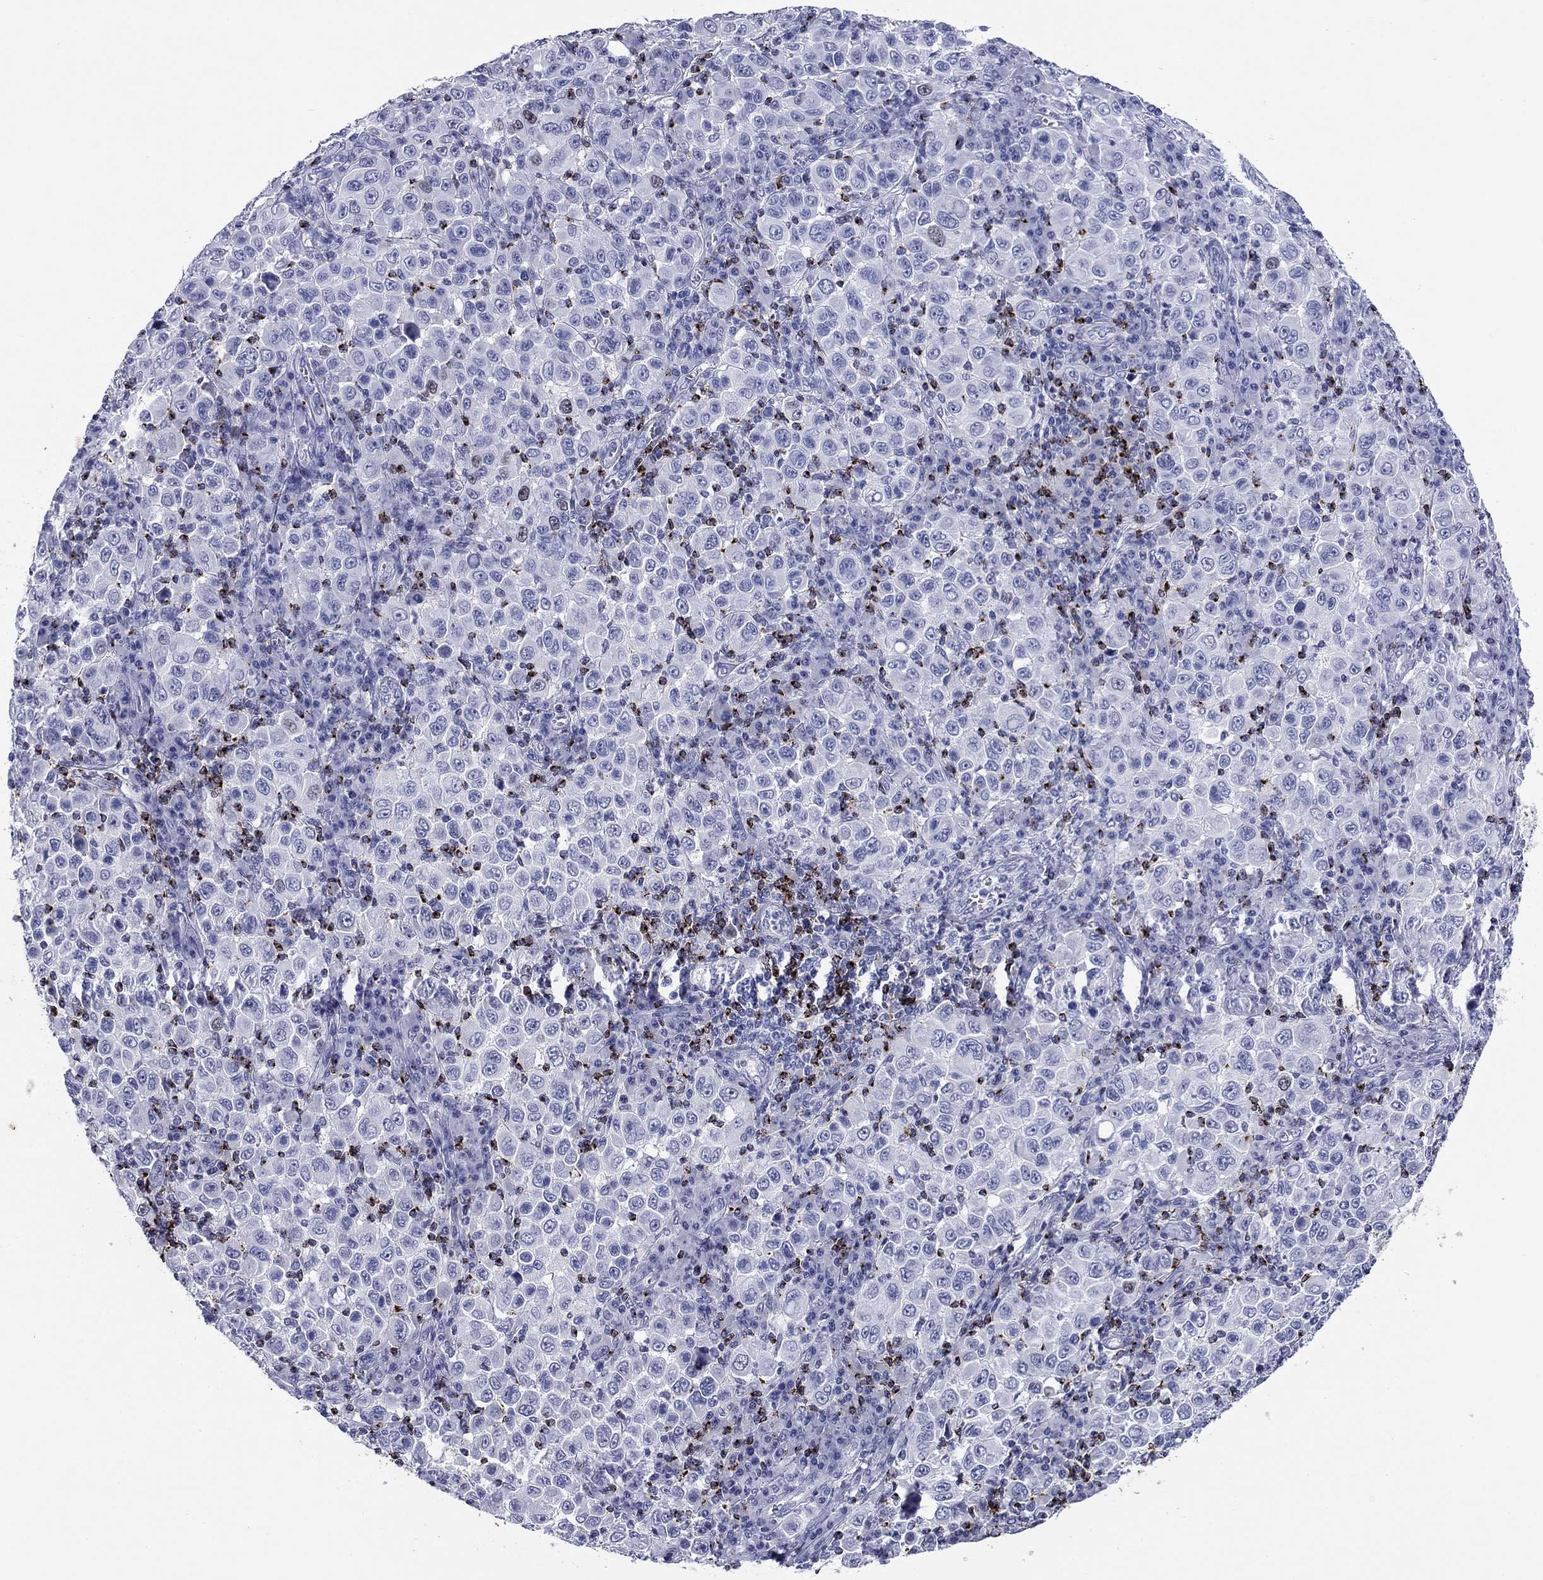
{"staining": {"intensity": "negative", "quantity": "none", "location": "none"}, "tissue": "melanoma", "cell_type": "Tumor cells", "image_type": "cancer", "snomed": [{"axis": "morphology", "description": "Malignant melanoma, NOS"}, {"axis": "topography", "description": "Skin"}], "caption": "This histopathology image is of malignant melanoma stained with immunohistochemistry to label a protein in brown with the nuclei are counter-stained blue. There is no staining in tumor cells.", "gene": "GZMK", "patient": {"sex": "female", "age": 57}}